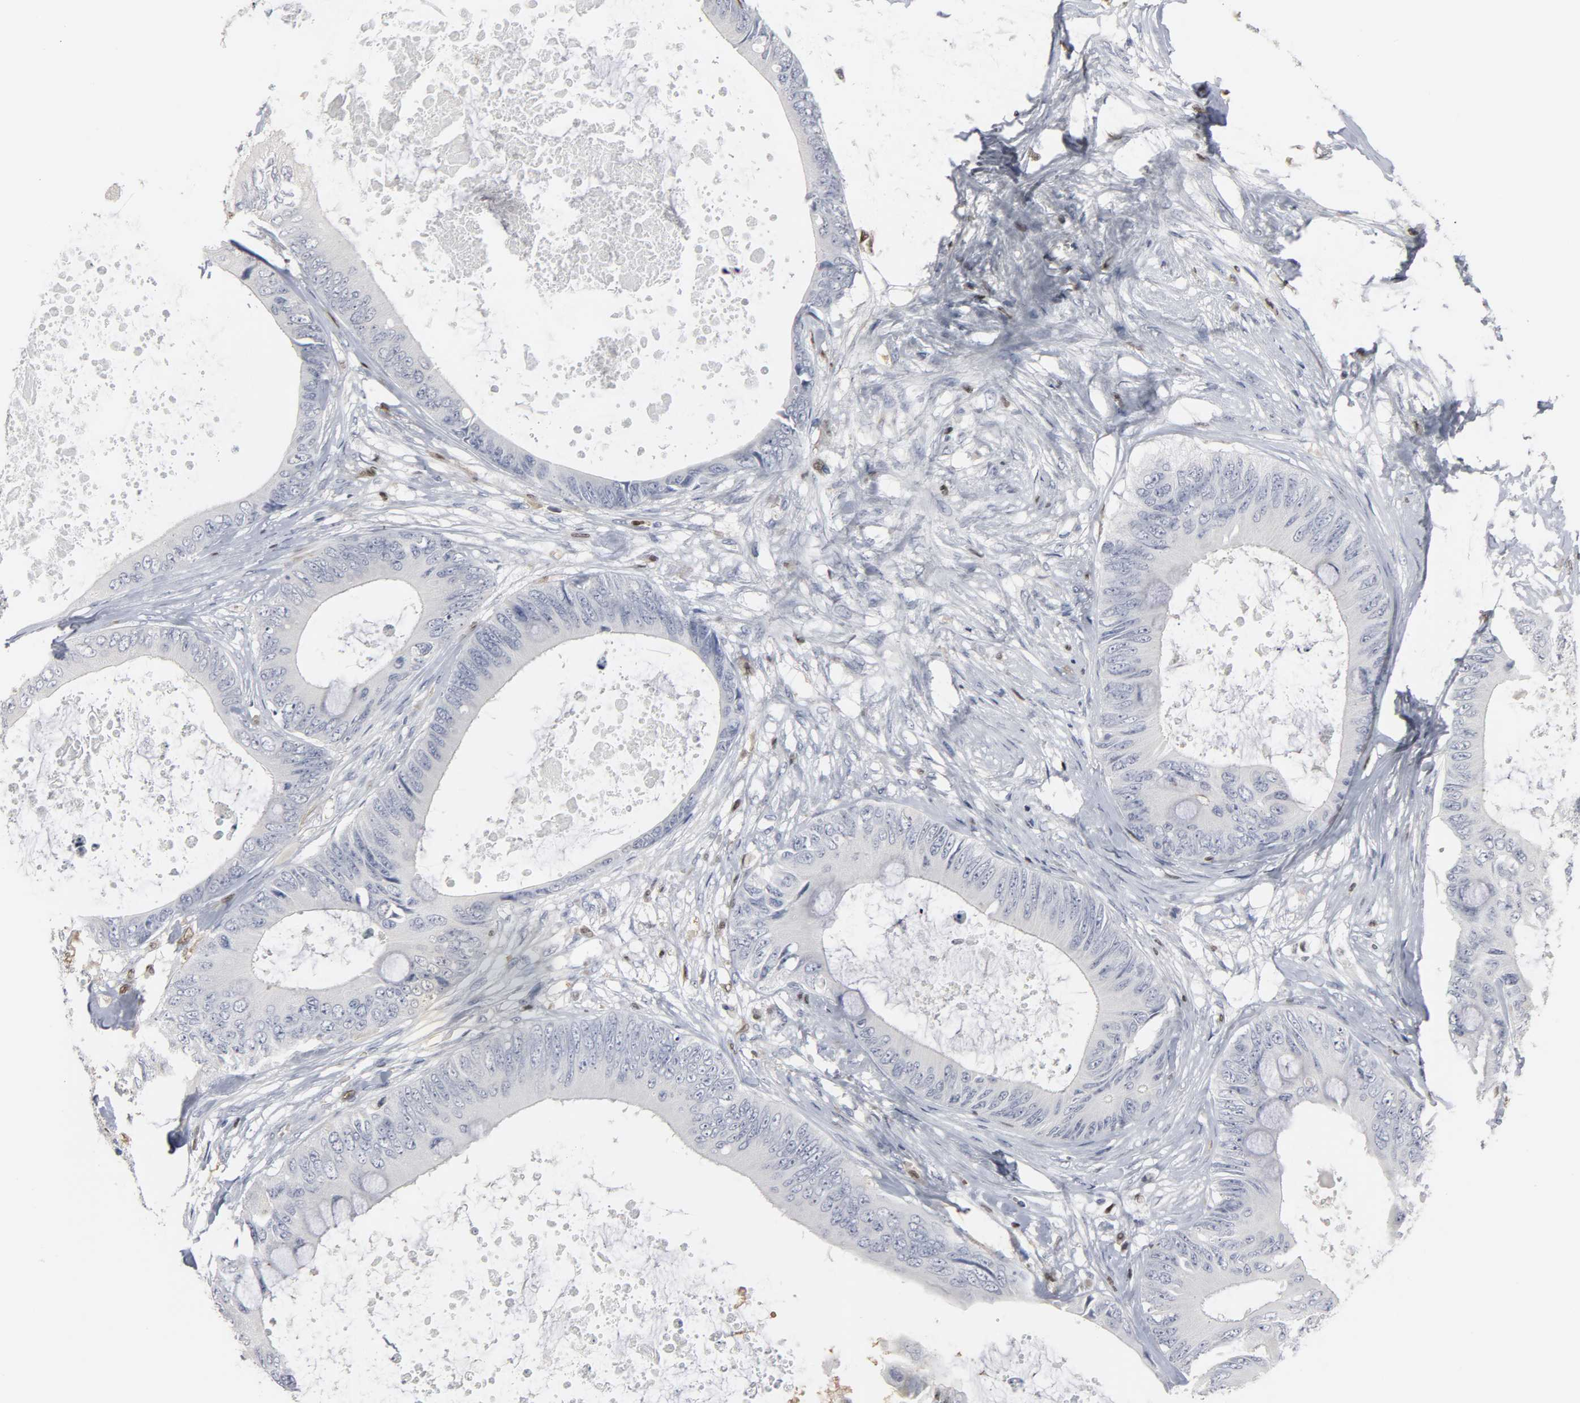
{"staining": {"intensity": "negative", "quantity": "none", "location": "none"}, "tissue": "colorectal cancer", "cell_type": "Tumor cells", "image_type": "cancer", "snomed": [{"axis": "morphology", "description": "Normal tissue, NOS"}, {"axis": "morphology", "description": "Adenocarcinoma, NOS"}, {"axis": "topography", "description": "Rectum"}, {"axis": "topography", "description": "Peripheral nerve tissue"}], "caption": "Immunohistochemistry (IHC) of human adenocarcinoma (colorectal) reveals no staining in tumor cells.", "gene": "SPI1", "patient": {"sex": "female", "age": 77}}